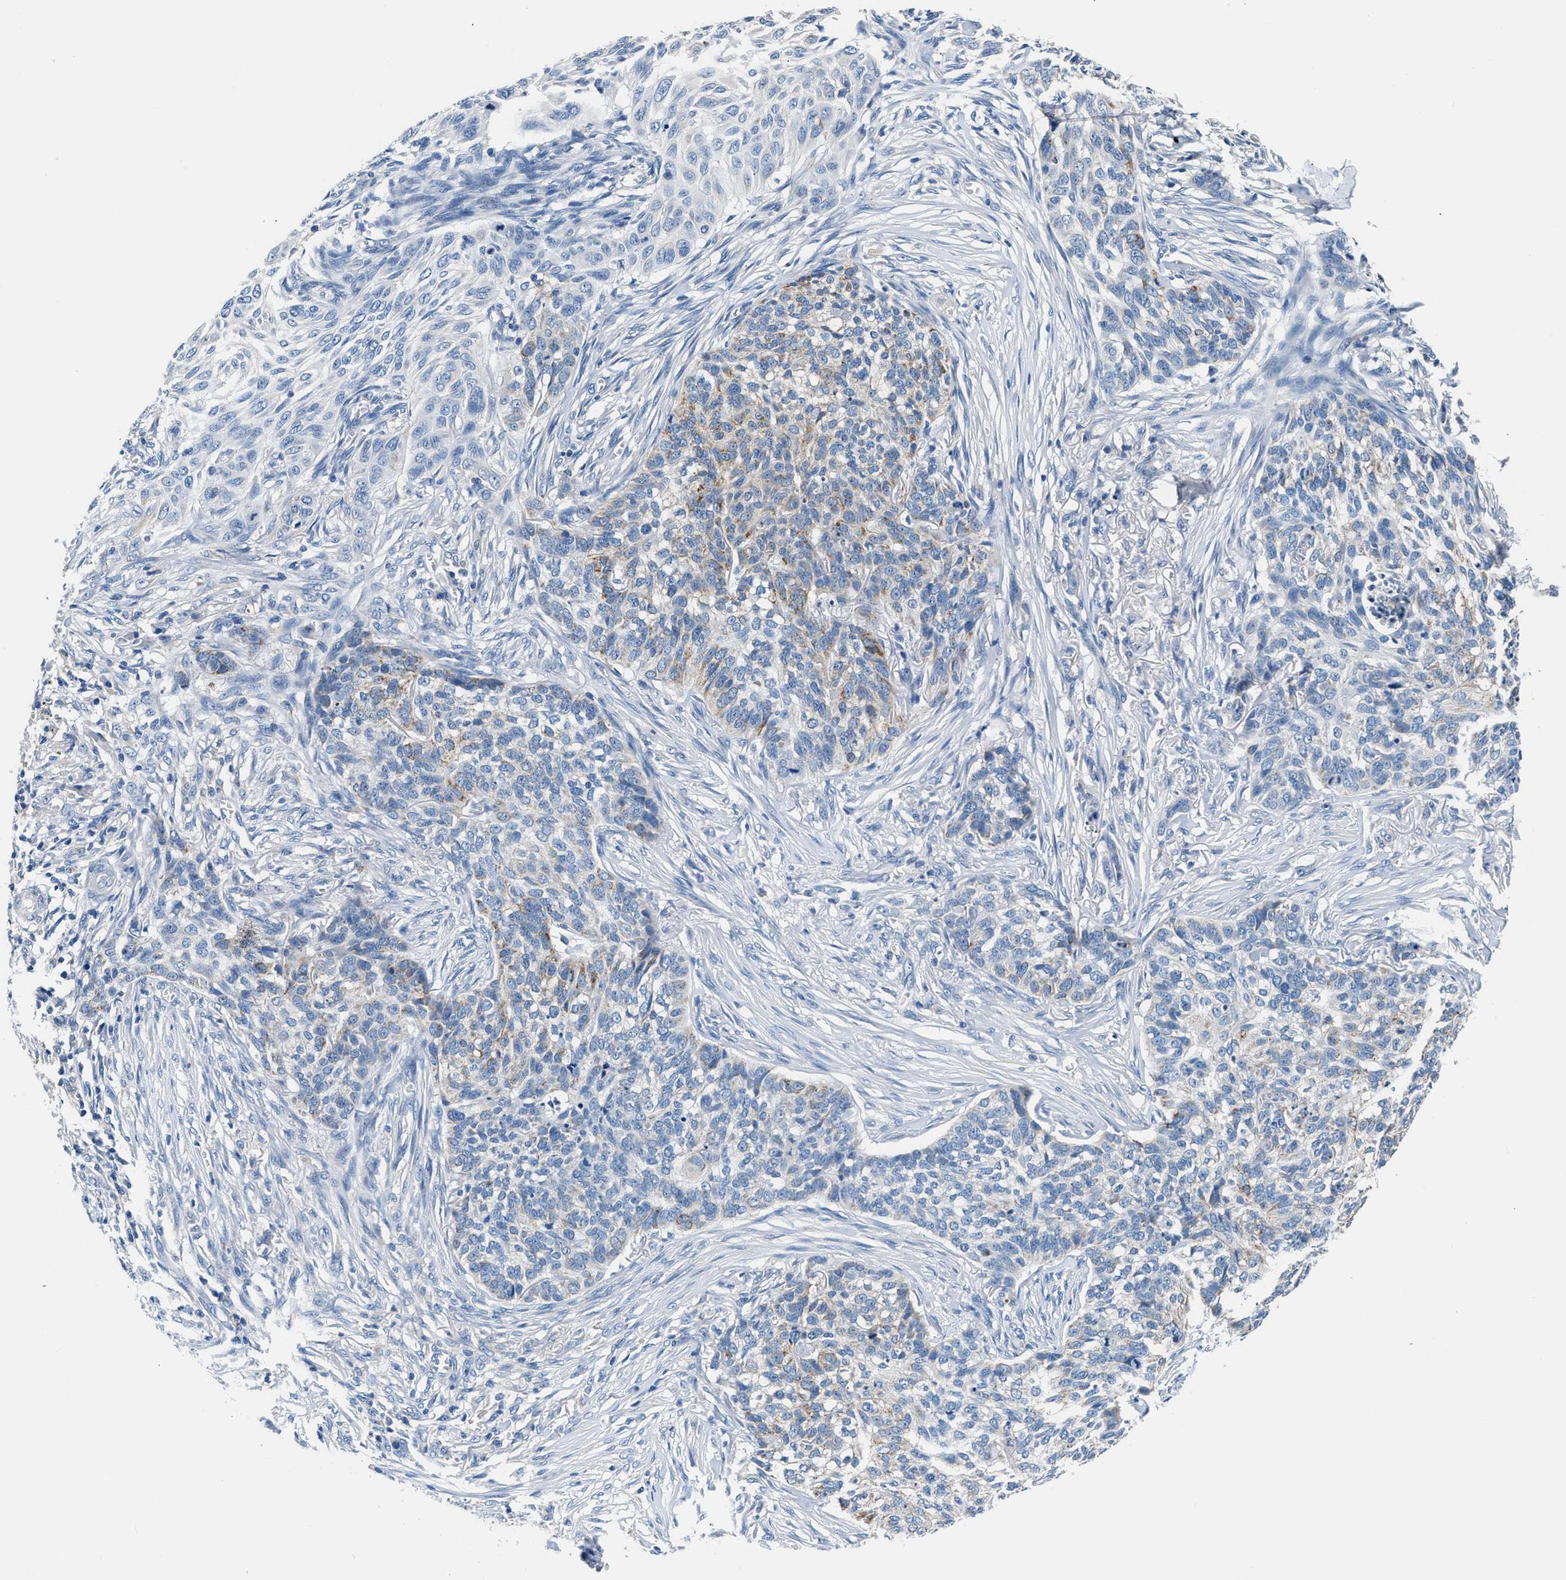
{"staining": {"intensity": "weak", "quantity": "<25%", "location": "cytoplasmic/membranous"}, "tissue": "skin cancer", "cell_type": "Tumor cells", "image_type": "cancer", "snomed": [{"axis": "morphology", "description": "Basal cell carcinoma"}, {"axis": "topography", "description": "Skin"}], "caption": "The photomicrograph displays no staining of tumor cells in skin cancer (basal cell carcinoma). The staining was performed using DAB (3,3'-diaminobenzidine) to visualize the protein expression in brown, while the nuclei were stained in blue with hematoxylin (Magnification: 20x).", "gene": "TUT7", "patient": {"sex": "male", "age": 85}}